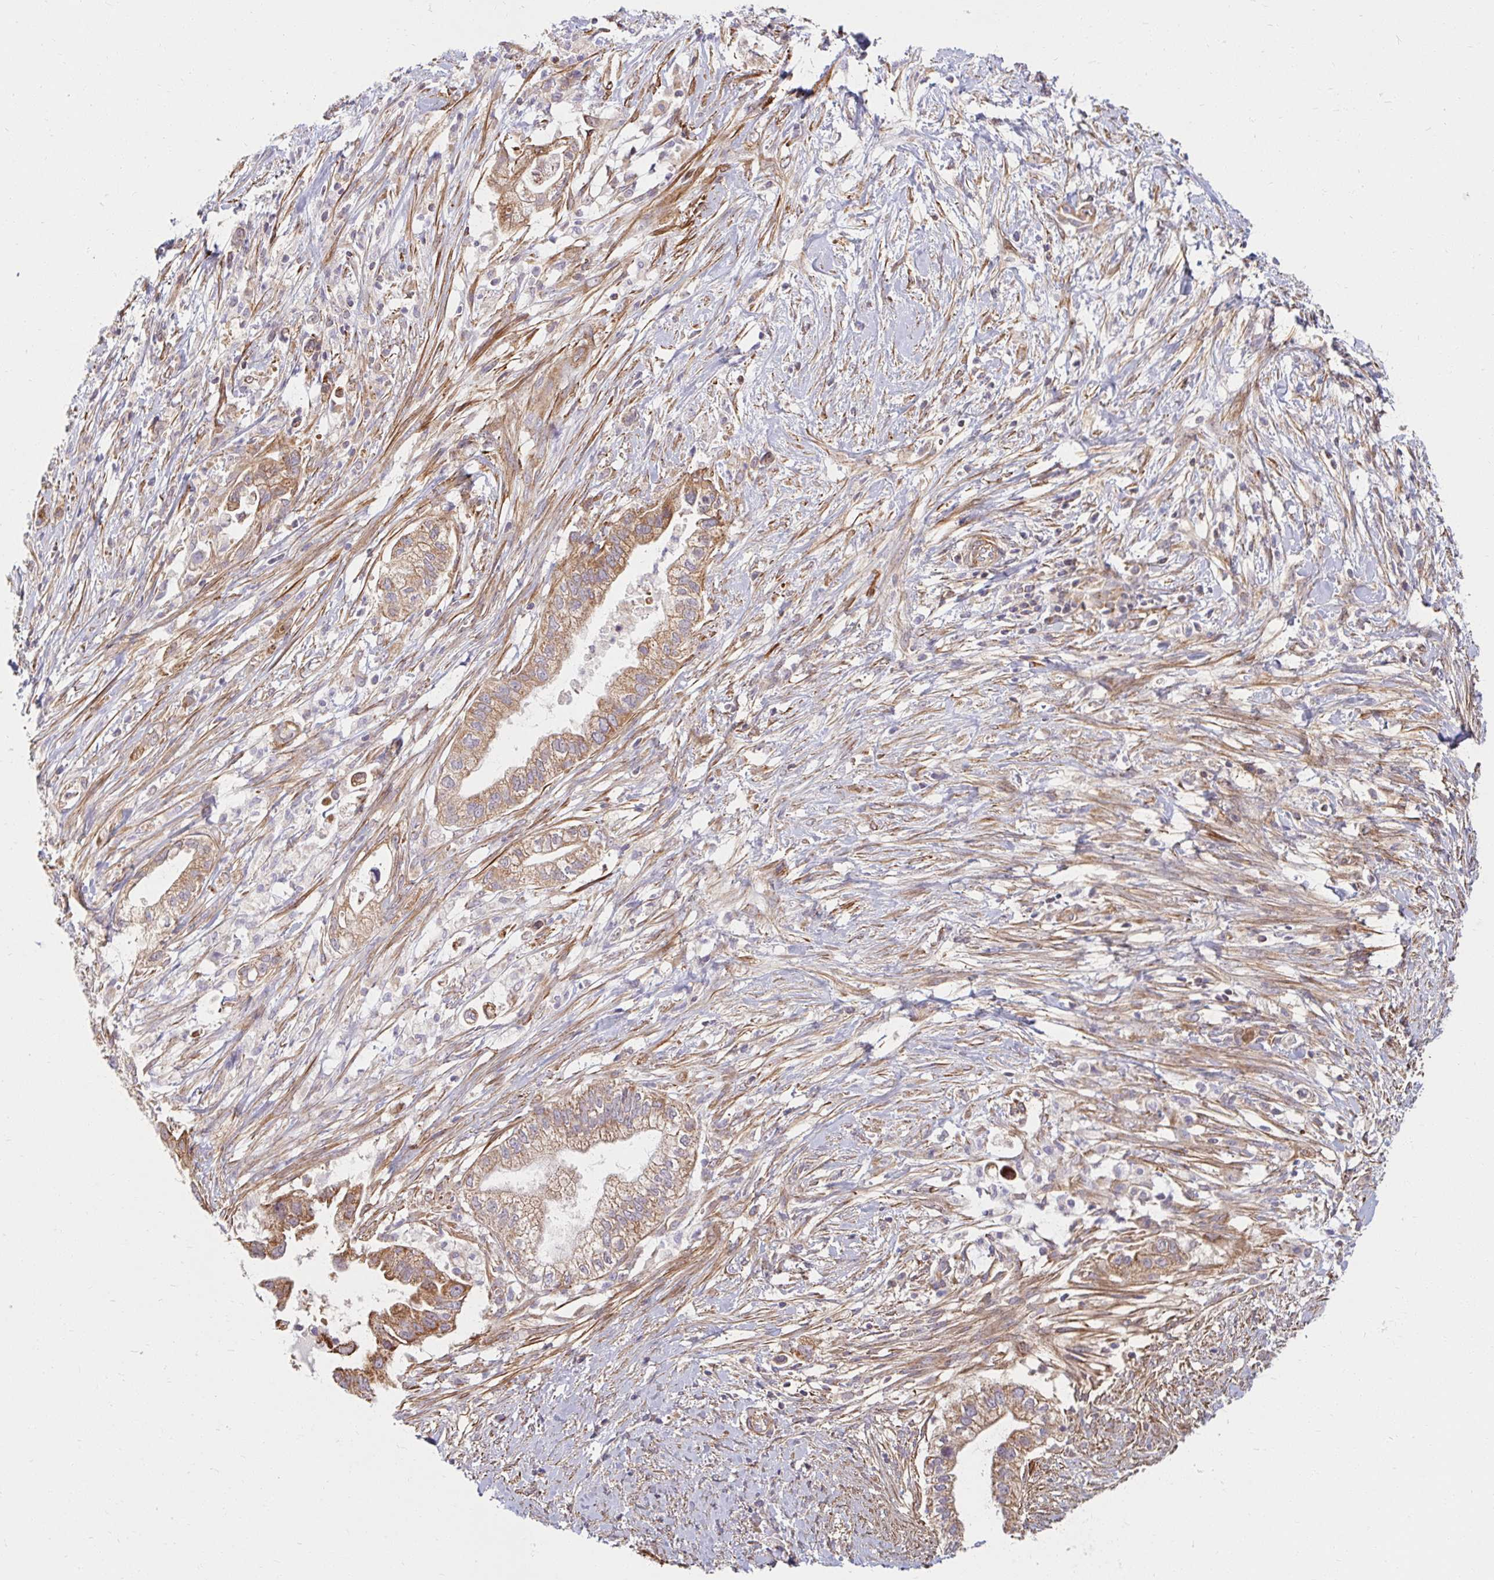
{"staining": {"intensity": "moderate", "quantity": ">75%", "location": "cytoplasmic/membranous"}, "tissue": "pancreatic cancer", "cell_type": "Tumor cells", "image_type": "cancer", "snomed": [{"axis": "morphology", "description": "Adenocarcinoma, NOS"}, {"axis": "topography", "description": "Pancreas"}], "caption": "IHC histopathology image of neoplastic tissue: adenocarcinoma (pancreatic) stained using immunohistochemistry displays medium levels of moderate protein expression localized specifically in the cytoplasmic/membranous of tumor cells, appearing as a cytoplasmic/membranous brown color.", "gene": "BTF3", "patient": {"sex": "male", "age": 70}}